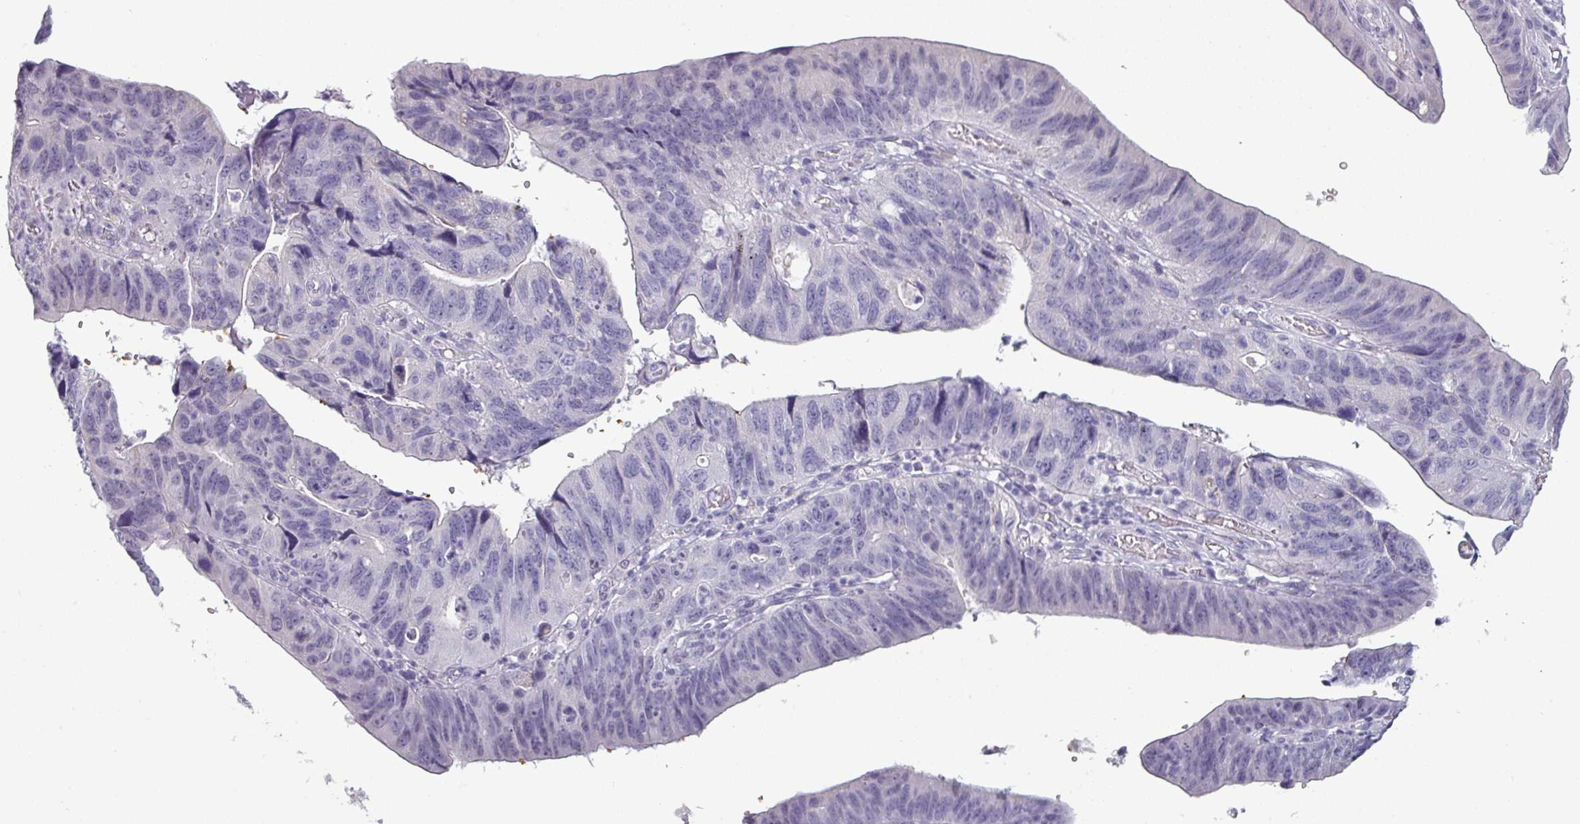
{"staining": {"intensity": "negative", "quantity": "none", "location": "none"}, "tissue": "stomach cancer", "cell_type": "Tumor cells", "image_type": "cancer", "snomed": [{"axis": "morphology", "description": "Adenocarcinoma, NOS"}, {"axis": "topography", "description": "Stomach"}], "caption": "This histopathology image is of stomach cancer (adenocarcinoma) stained with immunohistochemistry (IHC) to label a protein in brown with the nuclei are counter-stained blue. There is no staining in tumor cells. (DAB (3,3'-diaminobenzidine) immunohistochemistry, high magnification).", "gene": "SLC26A9", "patient": {"sex": "male", "age": 59}}